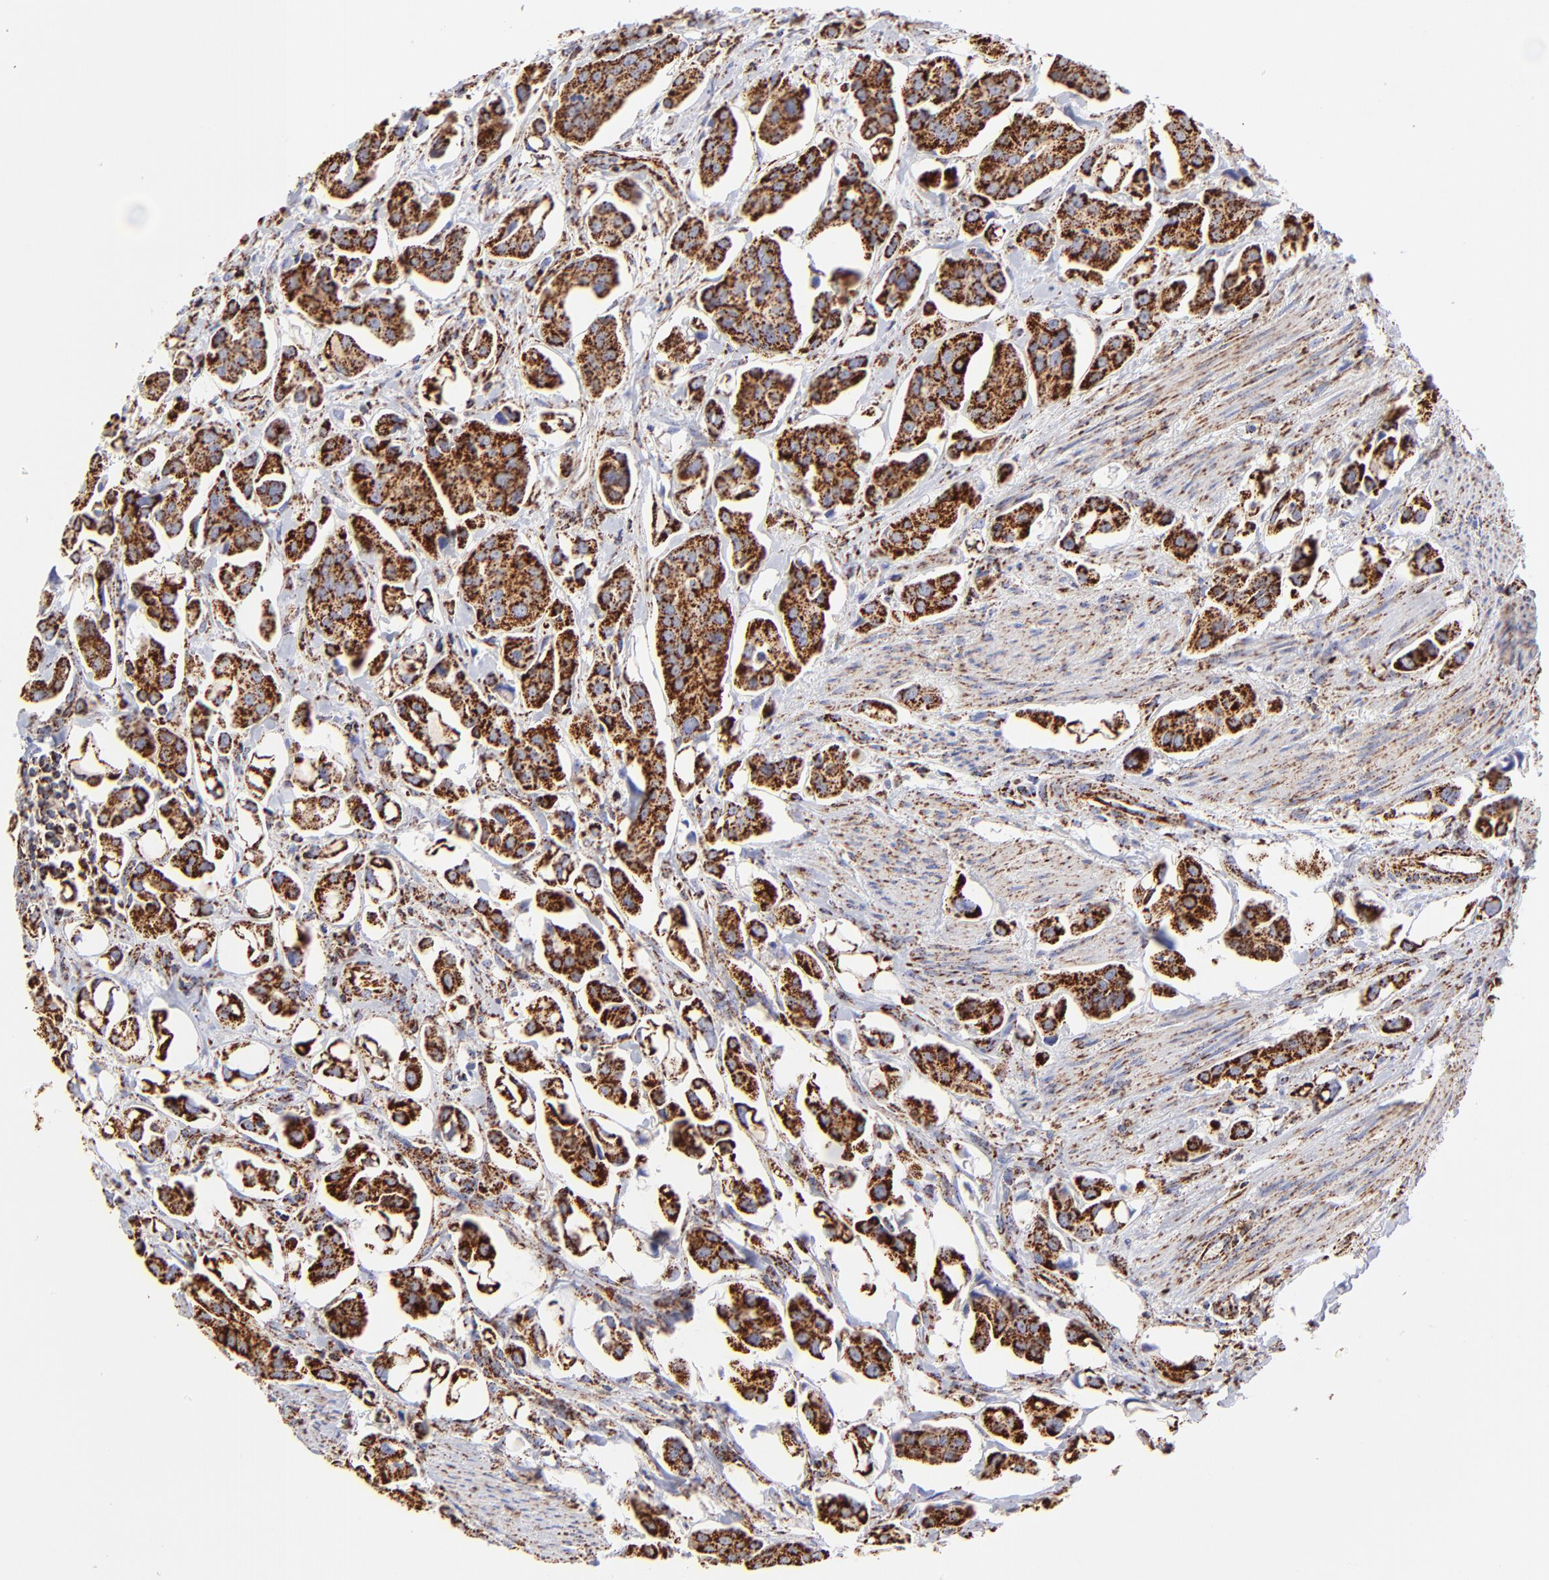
{"staining": {"intensity": "strong", "quantity": ">75%", "location": "cytoplasmic/membranous"}, "tissue": "urothelial cancer", "cell_type": "Tumor cells", "image_type": "cancer", "snomed": [{"axis": "morphology", "description": "Urothelial carcinoma, High grade"}, {"axis": "topography", "description": "Urinary bladder"}], "caption": "There is high levels of strong cytoplasmic/membranous expression in tumor cells of urothelial carcinoma (high-grade), as demonstrated by immunohistochemical staining (brown color).", "gene": "ECH1", "patient": {"sex": "male", "age": 66}}